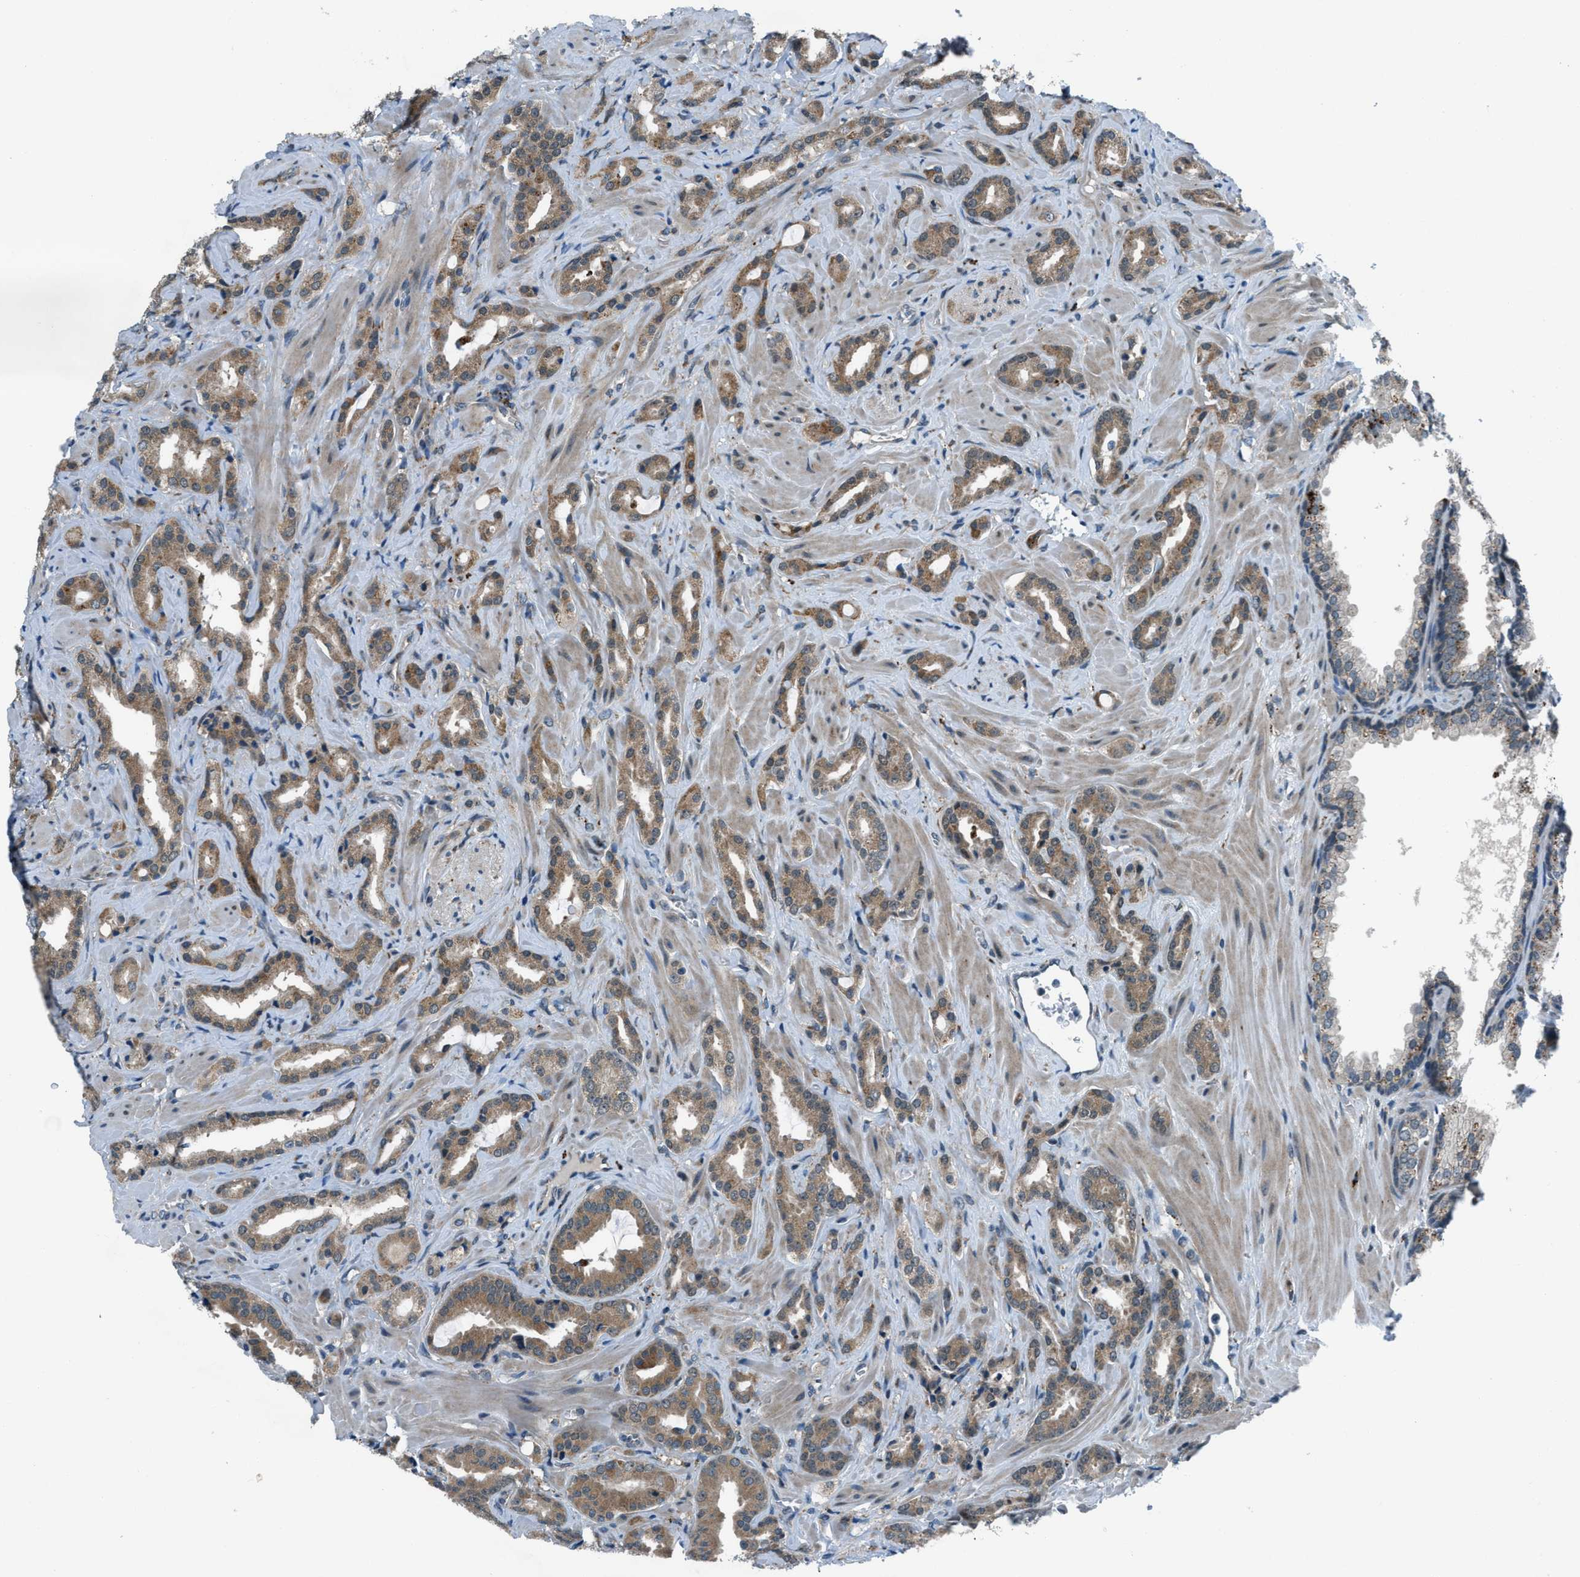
{"staining": {"intensity": "moderate", "quantity": ">75%", "location": "cytoplasmic/membranous"}, "tissue": "prostate cancer", "cell_type": "Tumor cells", "image_type": "cancer", "snomed": [{"axis": "morphology", "description": "Adenocarcinoma, High grade"}, {"axis": "topography", "description": "Prostate"}], "caption": "This image displays immunohistochemistry staining of human prostate adenocarcinoma (high-grade), with medium moderate cytoplasmic/membranous expression in about >75% of tumor cells.", "gene": "GINM1", "patient": {"sex": "male", "age": 64}}